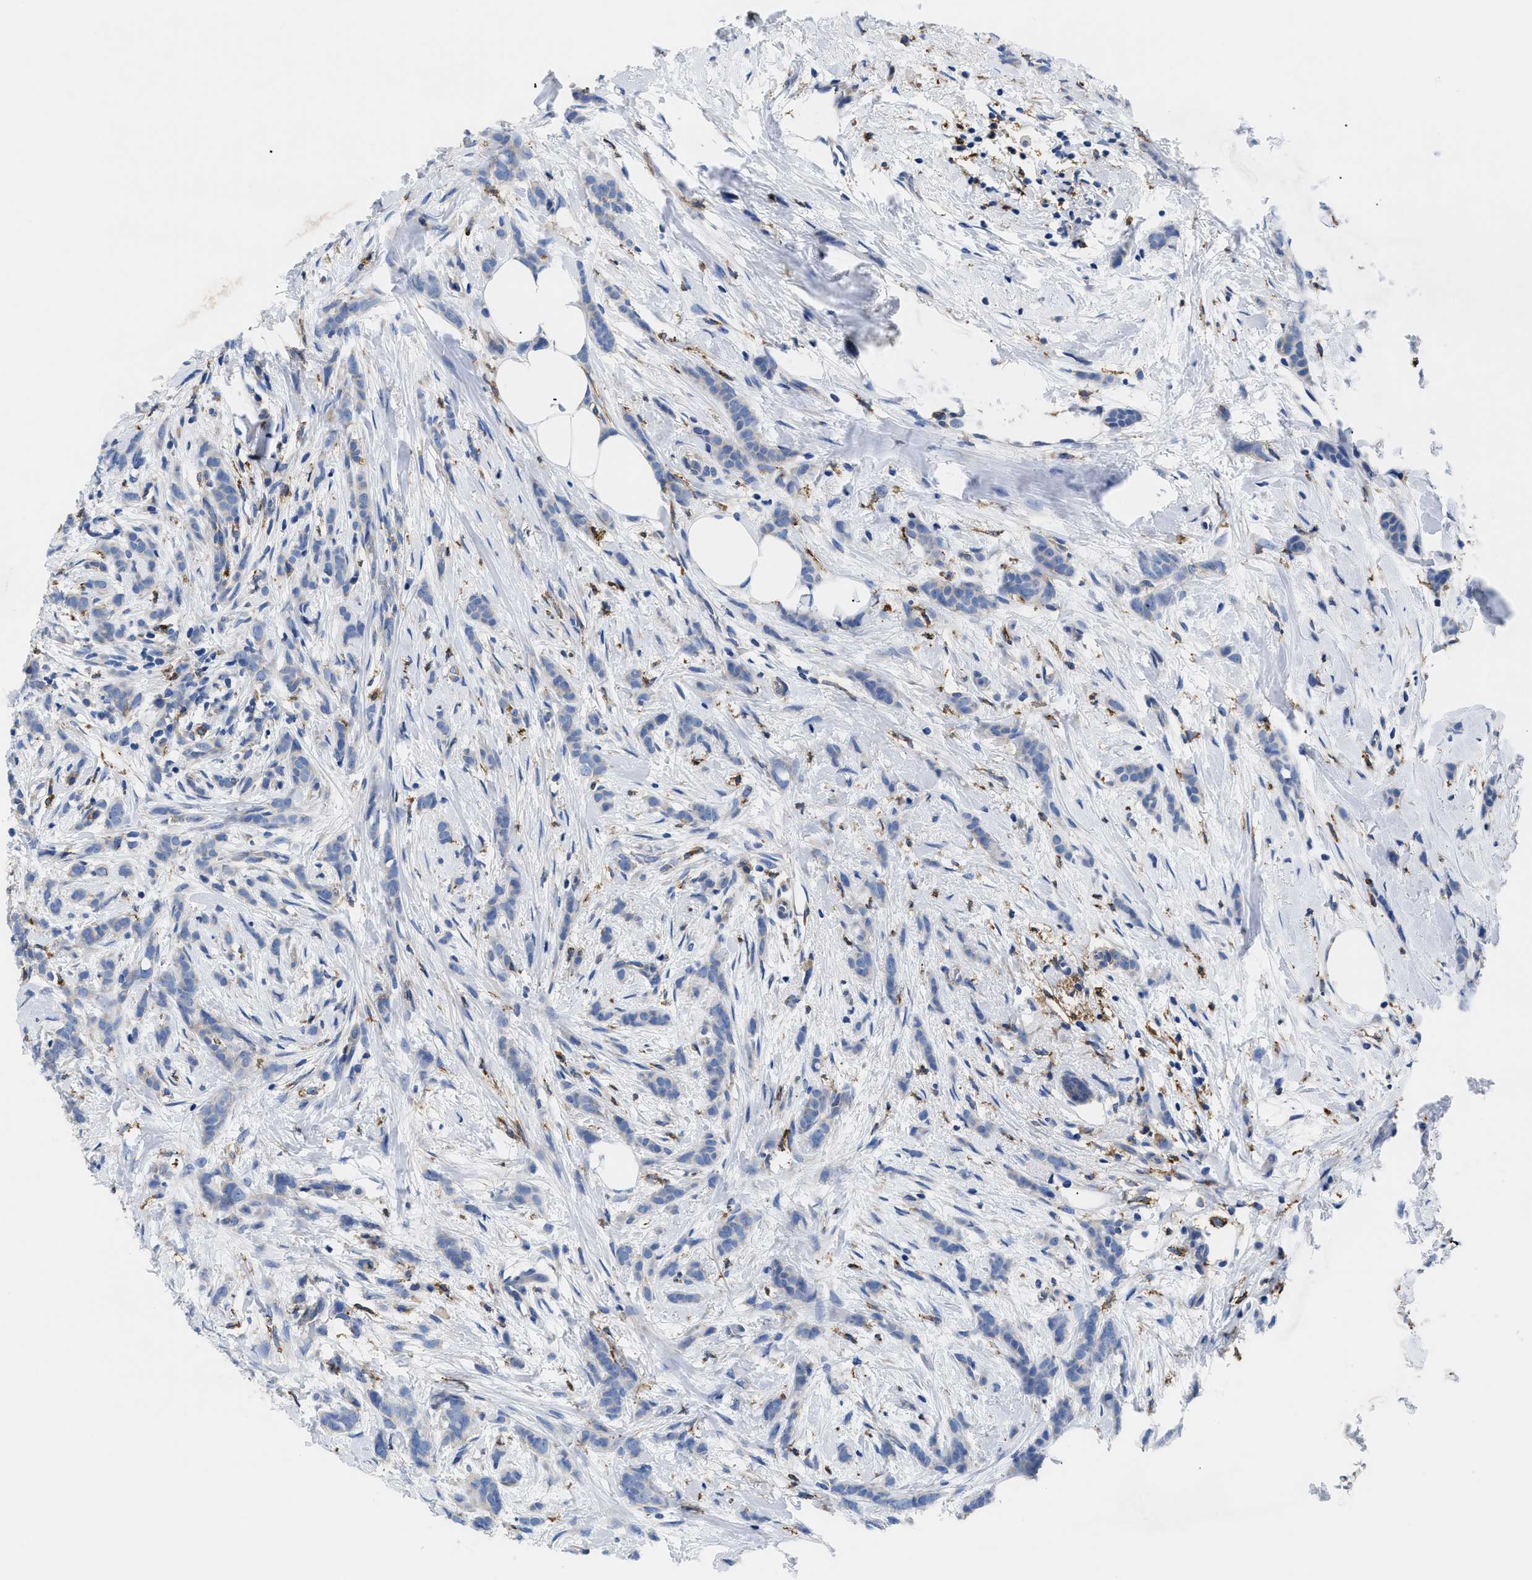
{"staining": {"intensity": "negative", "quantity": "none", "location": "none"}, "tissue": "breast cancer", "cell_type": "Tumor cells", "image_type": "cancer", "snomed": [{"axis": "morphology", "description": "Lobular carcinoma, in situ"}, {"axis": "morphology", "description": "Lobular carcinoma"}, {"axis": "topography", "description": "Breast"}], "caption": "High magnification brightfield microscopy of lobular carcinoma (breast) stained with DAB (brown) and counterstained with hematoxylin (blue): tumor cells show no significant expression. The staining is performed using DAB brown chromogen with nuclei counter-stained in using hematoxylin.", "gene": "HLA-DPA1", "patient": {"sex": "female", "age": 41}}